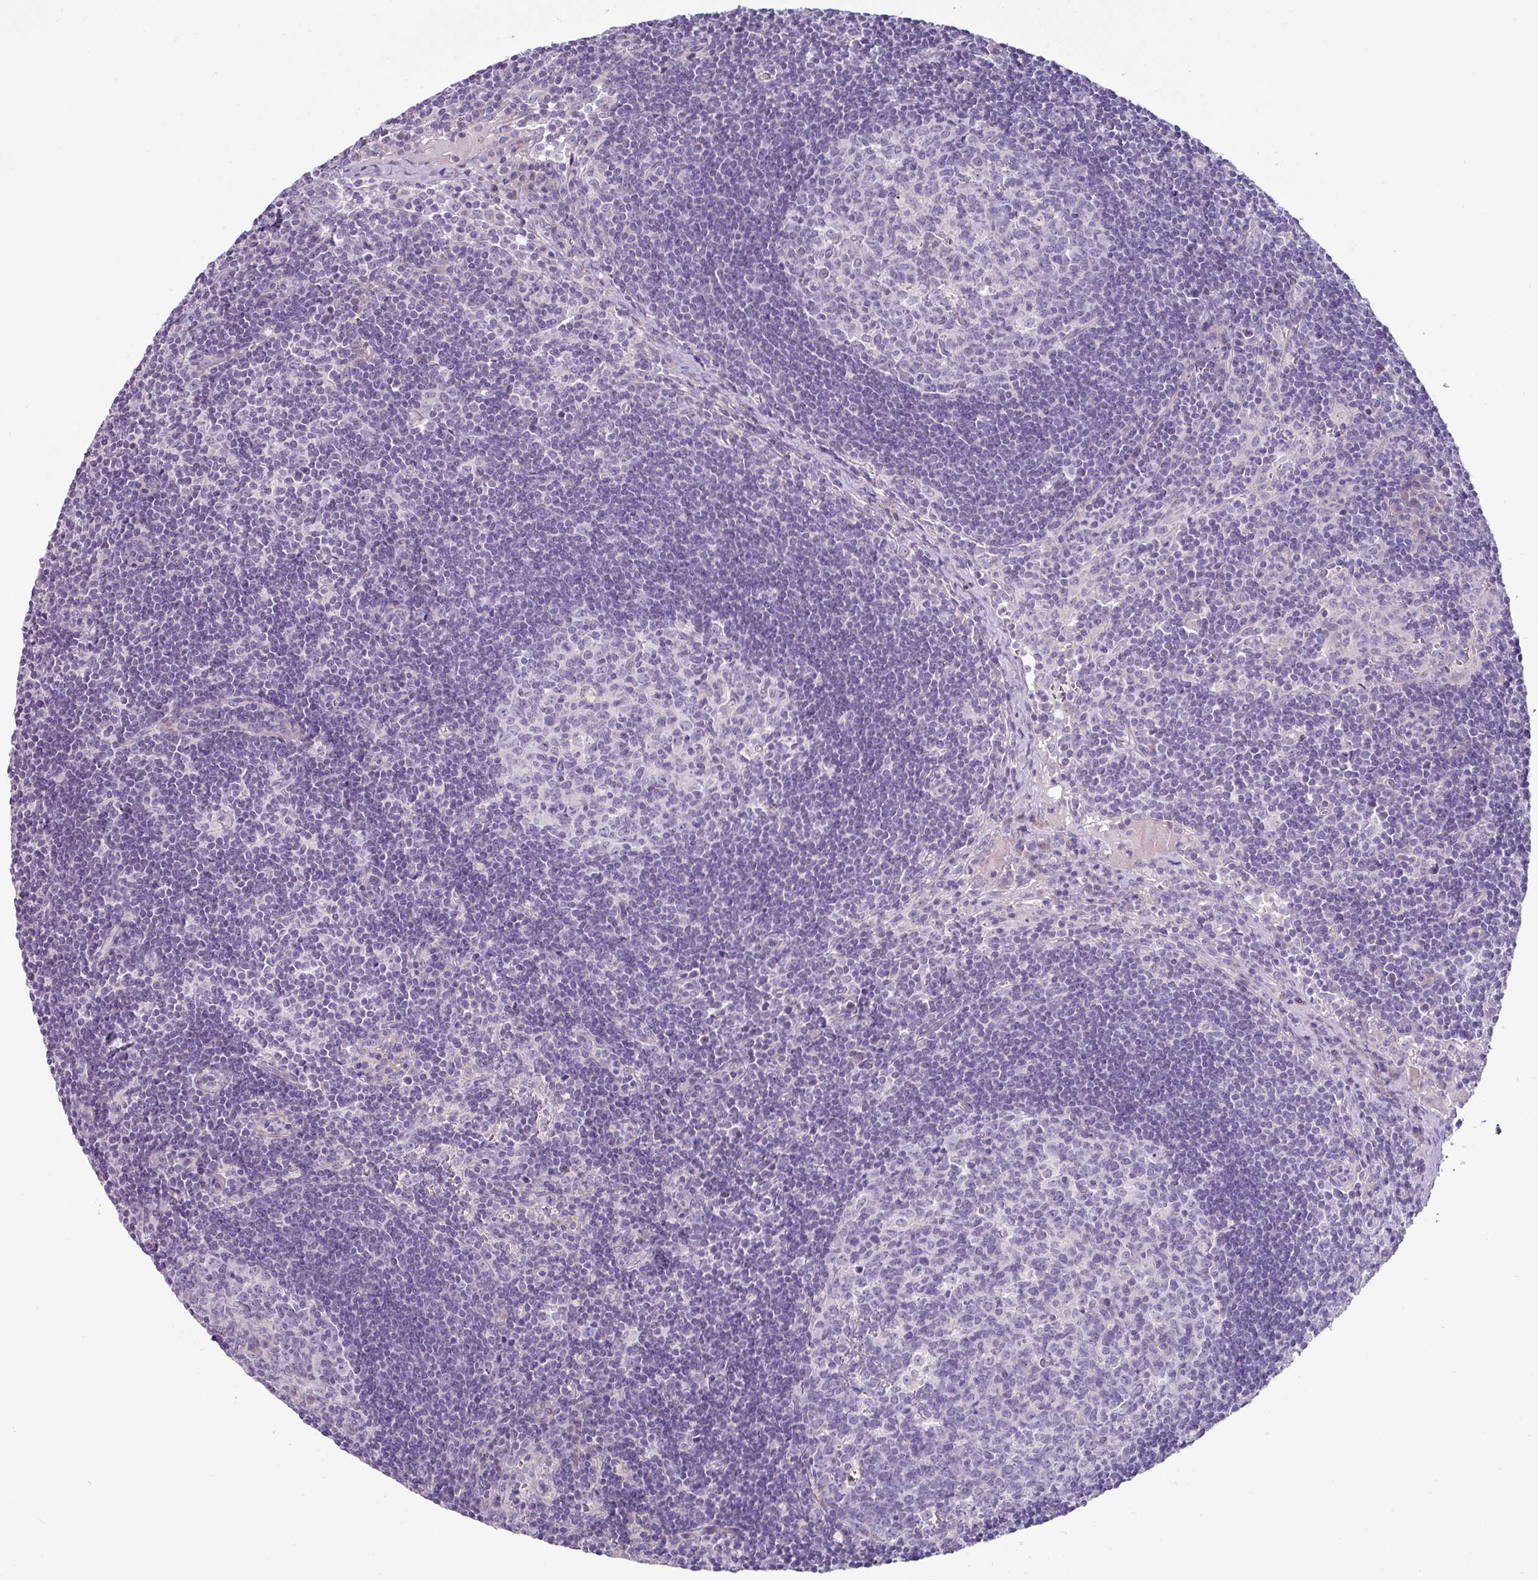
{"staining": {"intensity": "negative", "quantity": "none", "location": "none"}, "tissue": "lymph node", "cell_type": "Germinal center cells", "image_type": "normal", "snomed": [{"axis": "morphology", "description": "Normal tissue, NOS"}, {"axis": "topography", "description": "Lymph node"}], "caption": "This is an immunohistochemistry image of benign lymph node. There is no positivity in germinal center cells.", "gene": "RGS16", "patient": {"sex": "female", "age": 29}}